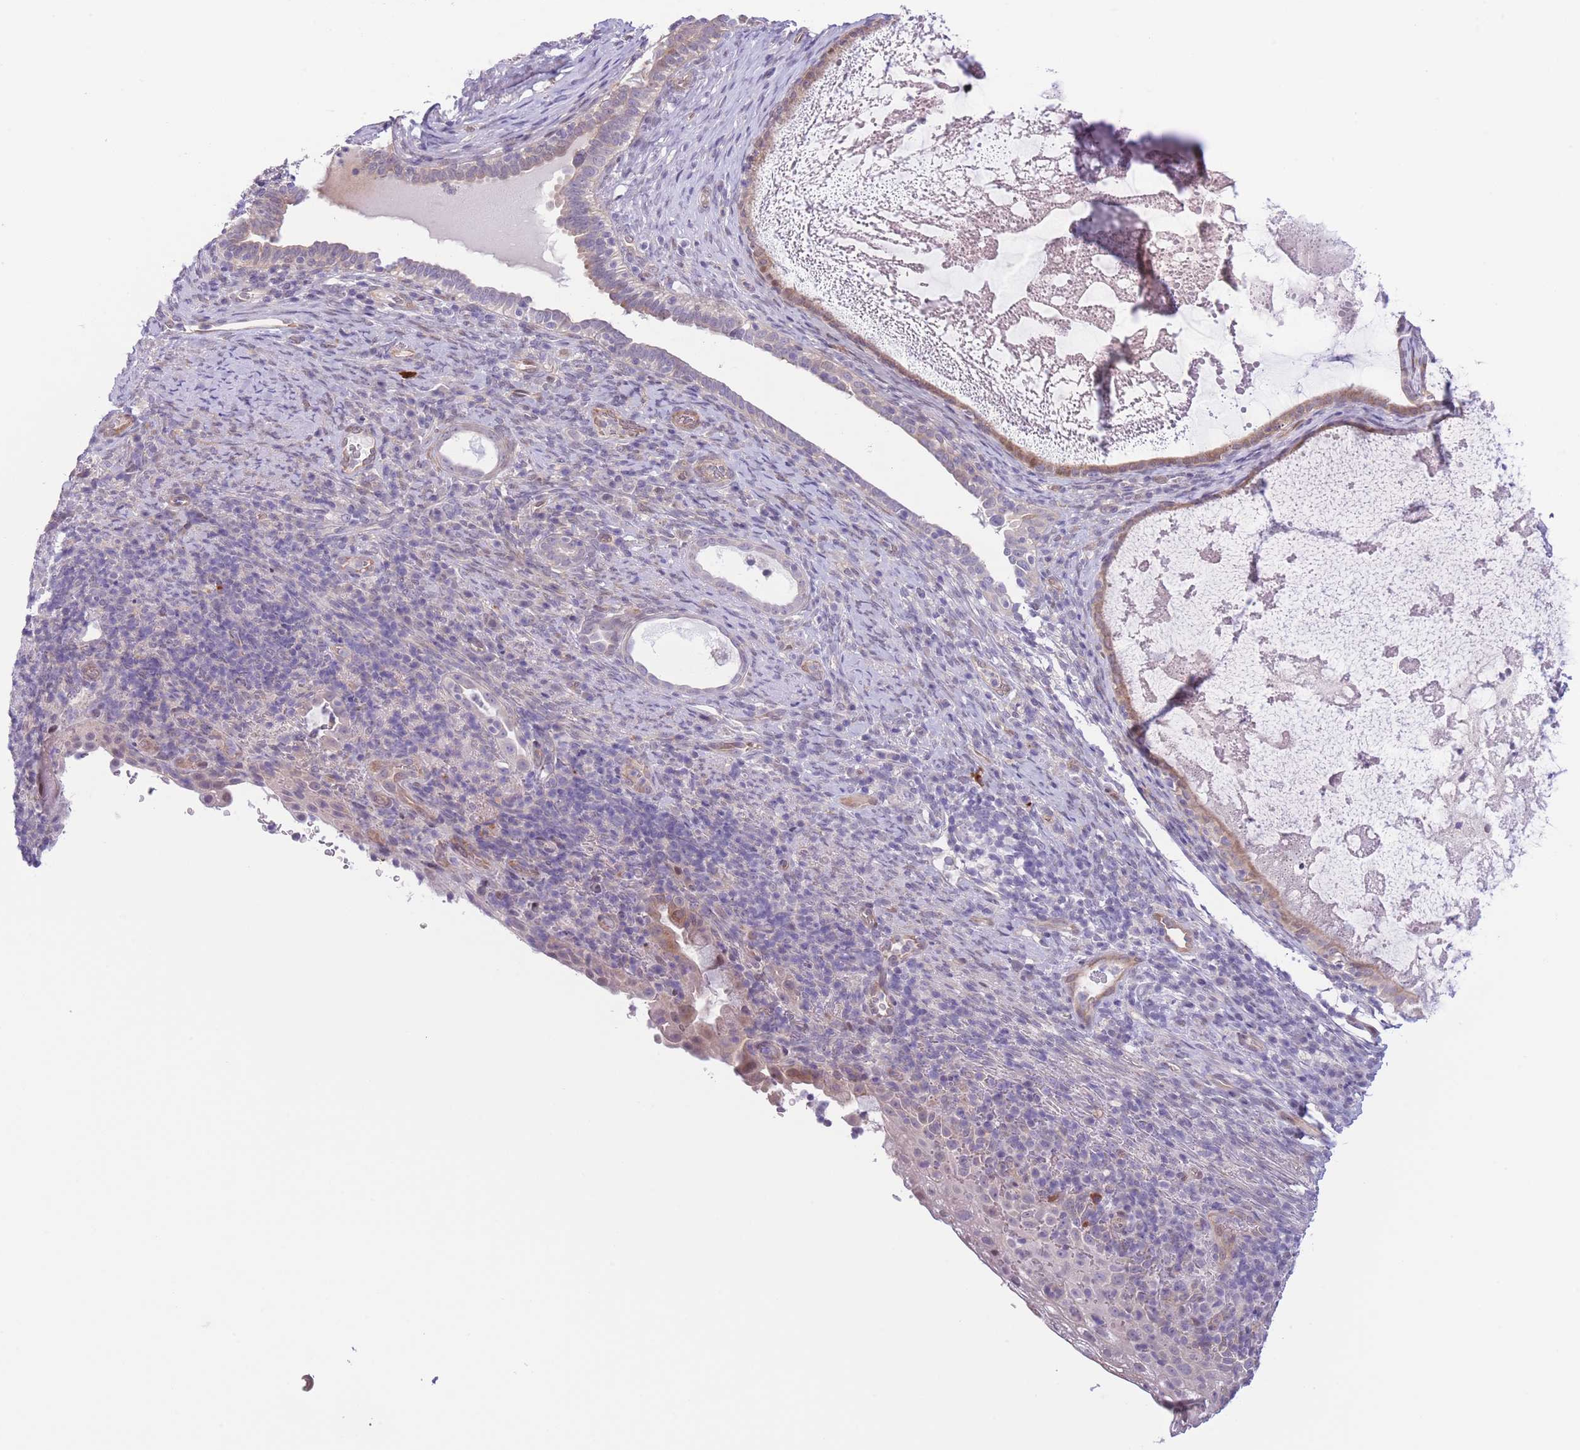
{"staining": {"intensity": "negative", "quantity": "none", "location": "none"}, "tissue": "cervical cancer", "cell_type": "Tumor cells", "image_type": "cancer", "snomed": [{"axis": "morphology", "description": "Squamous cell carcinoma, NOS"}, {"axis": "topography", "description": "Cervix"}], "caption": "Image shows no protein expression in tumor cells of cervical squamous cell carcinoma tissue.", "gene": "C9orf152", "patient": {"sex": "female", "age": 52}}